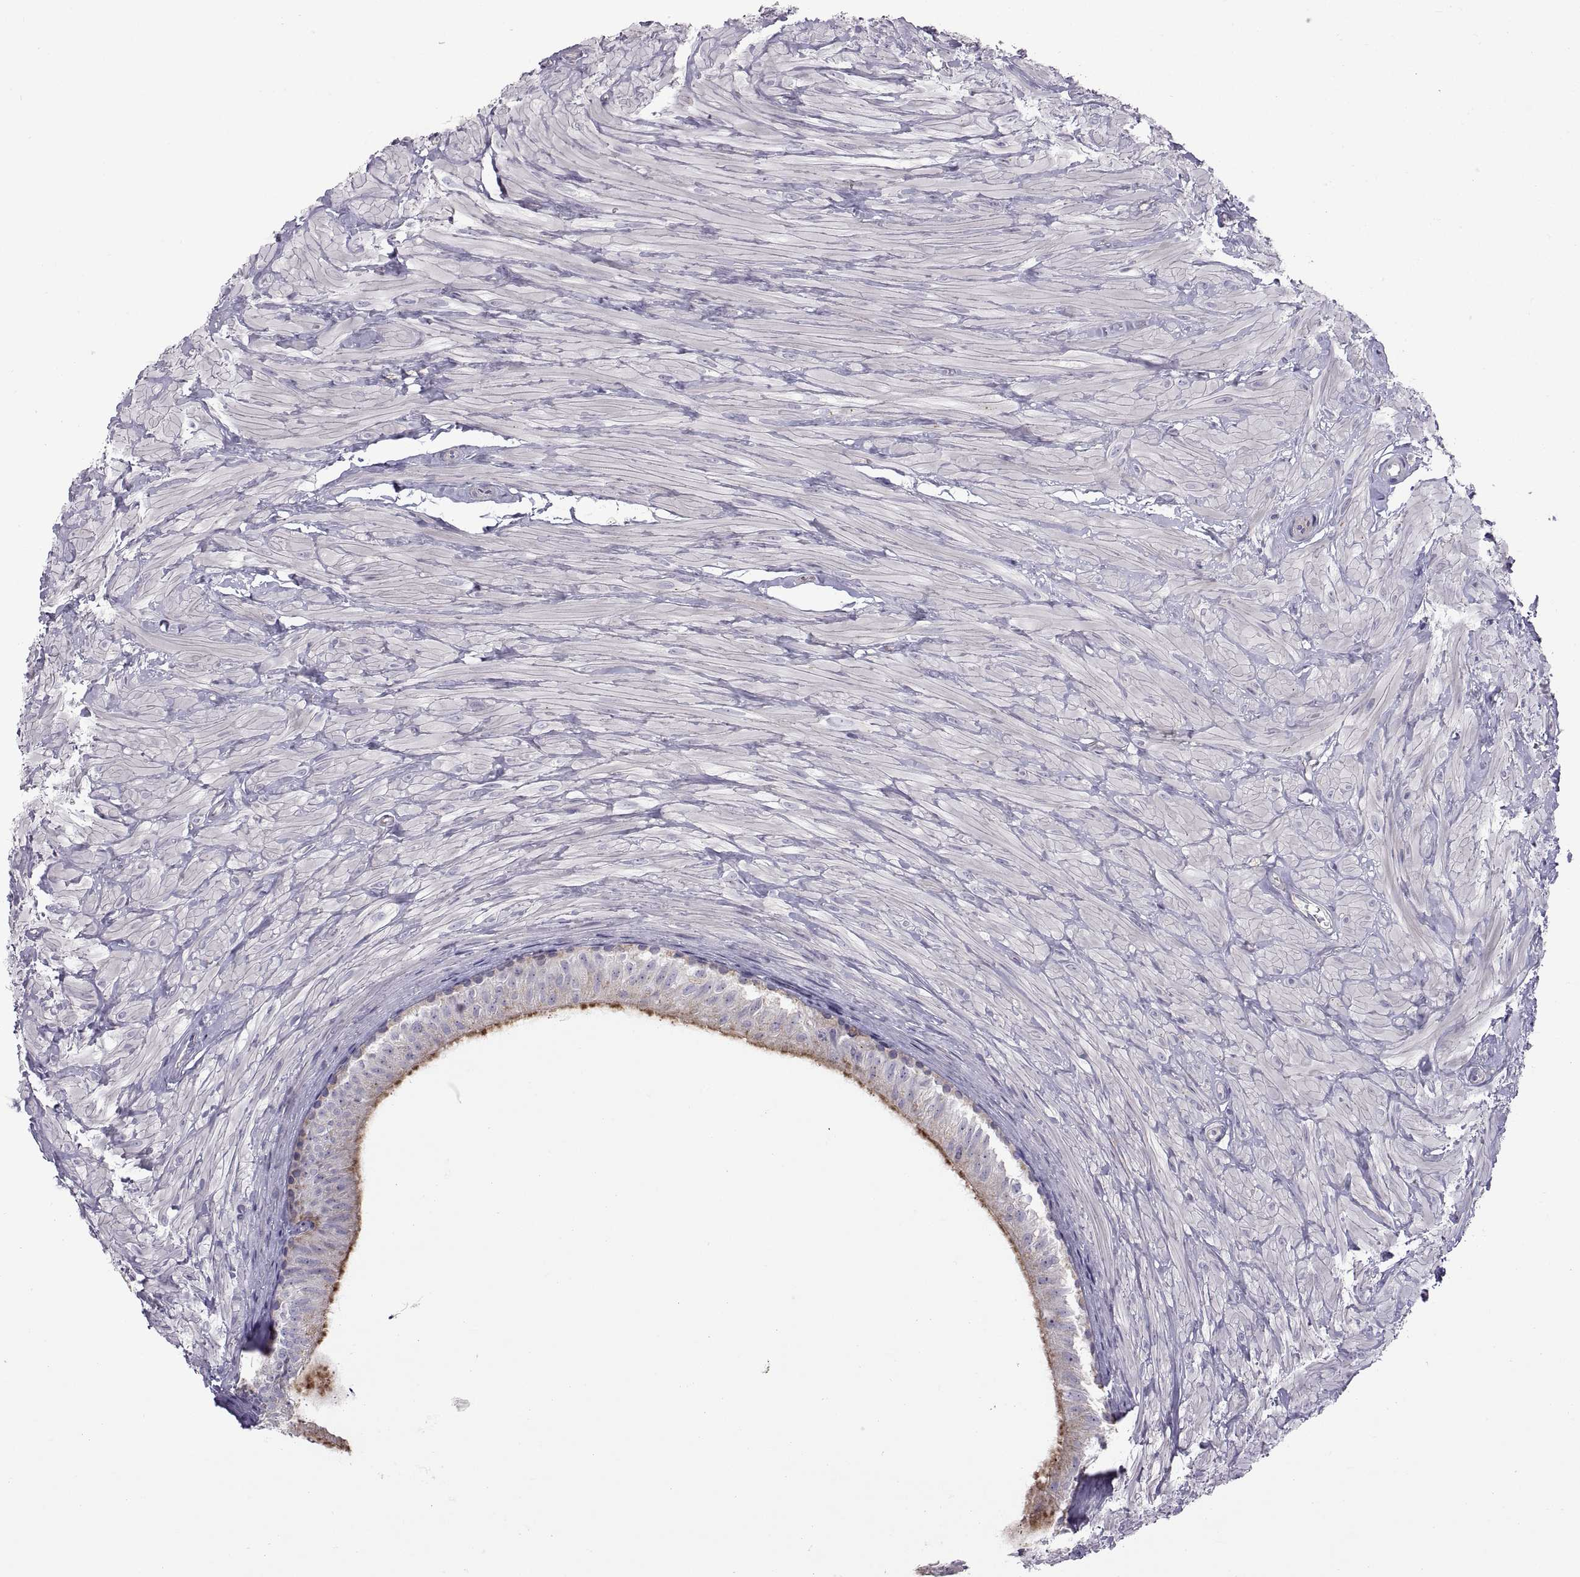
{"staining": {"intensity": "strong", "quantity": "25%-75%", "location": "cytoplasmic/membranous"}, "tissue": "epididymis", "cell_type": "Glandular cells", "image_type": "normal", "snomed": [{"axis": "morphology", "description": "Normal tissue, NOS"}, {"axis": "topography", "description": "Epididymis"}], "caption": "Immunohistochemistry photomicrograph of benign epididymis stained for a protein (brown), which displays high levels of strong cytoplasmic/membranous staining in approximately 25%-75% of glandular cells.", "gene": "ARSL", "patient": {"sex": "male", "age": 32}}